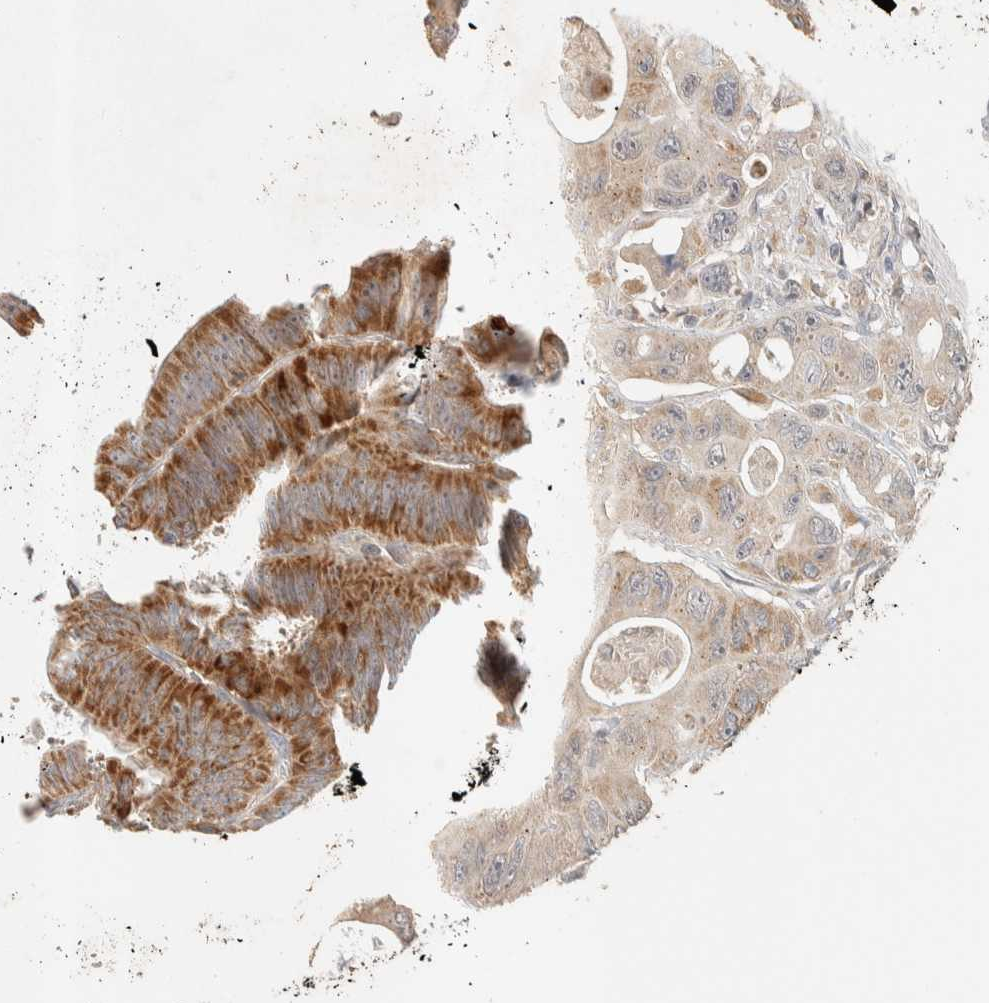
{"staining": {"intensity": "strong", "quantity": "<25%", "location": "cytoplasmic/membranous"}, "tissue": "colorectal cancer", "cell_type": "Tumor cells", "image_type": "cancer", "snomed": [{"axis": "morphology", "description": "Adenocarcinoma, NOS"}, {"axis": "topography", "description": "Colon"}], "caption": "Immunohistochemistry (IHC) histopathology image of neoplastic tissue: human adenocarcinoma (colorectal) stained using immunohistochemistry (IHC) shows medium levels of strong protein expression localized specifically in the cytoplasmic/membranous of tumor cells, appearing as a cytoplasmic/membranous brown color.", "gene": "ITPA", "patient": {"sex": "female", "age": 46}}